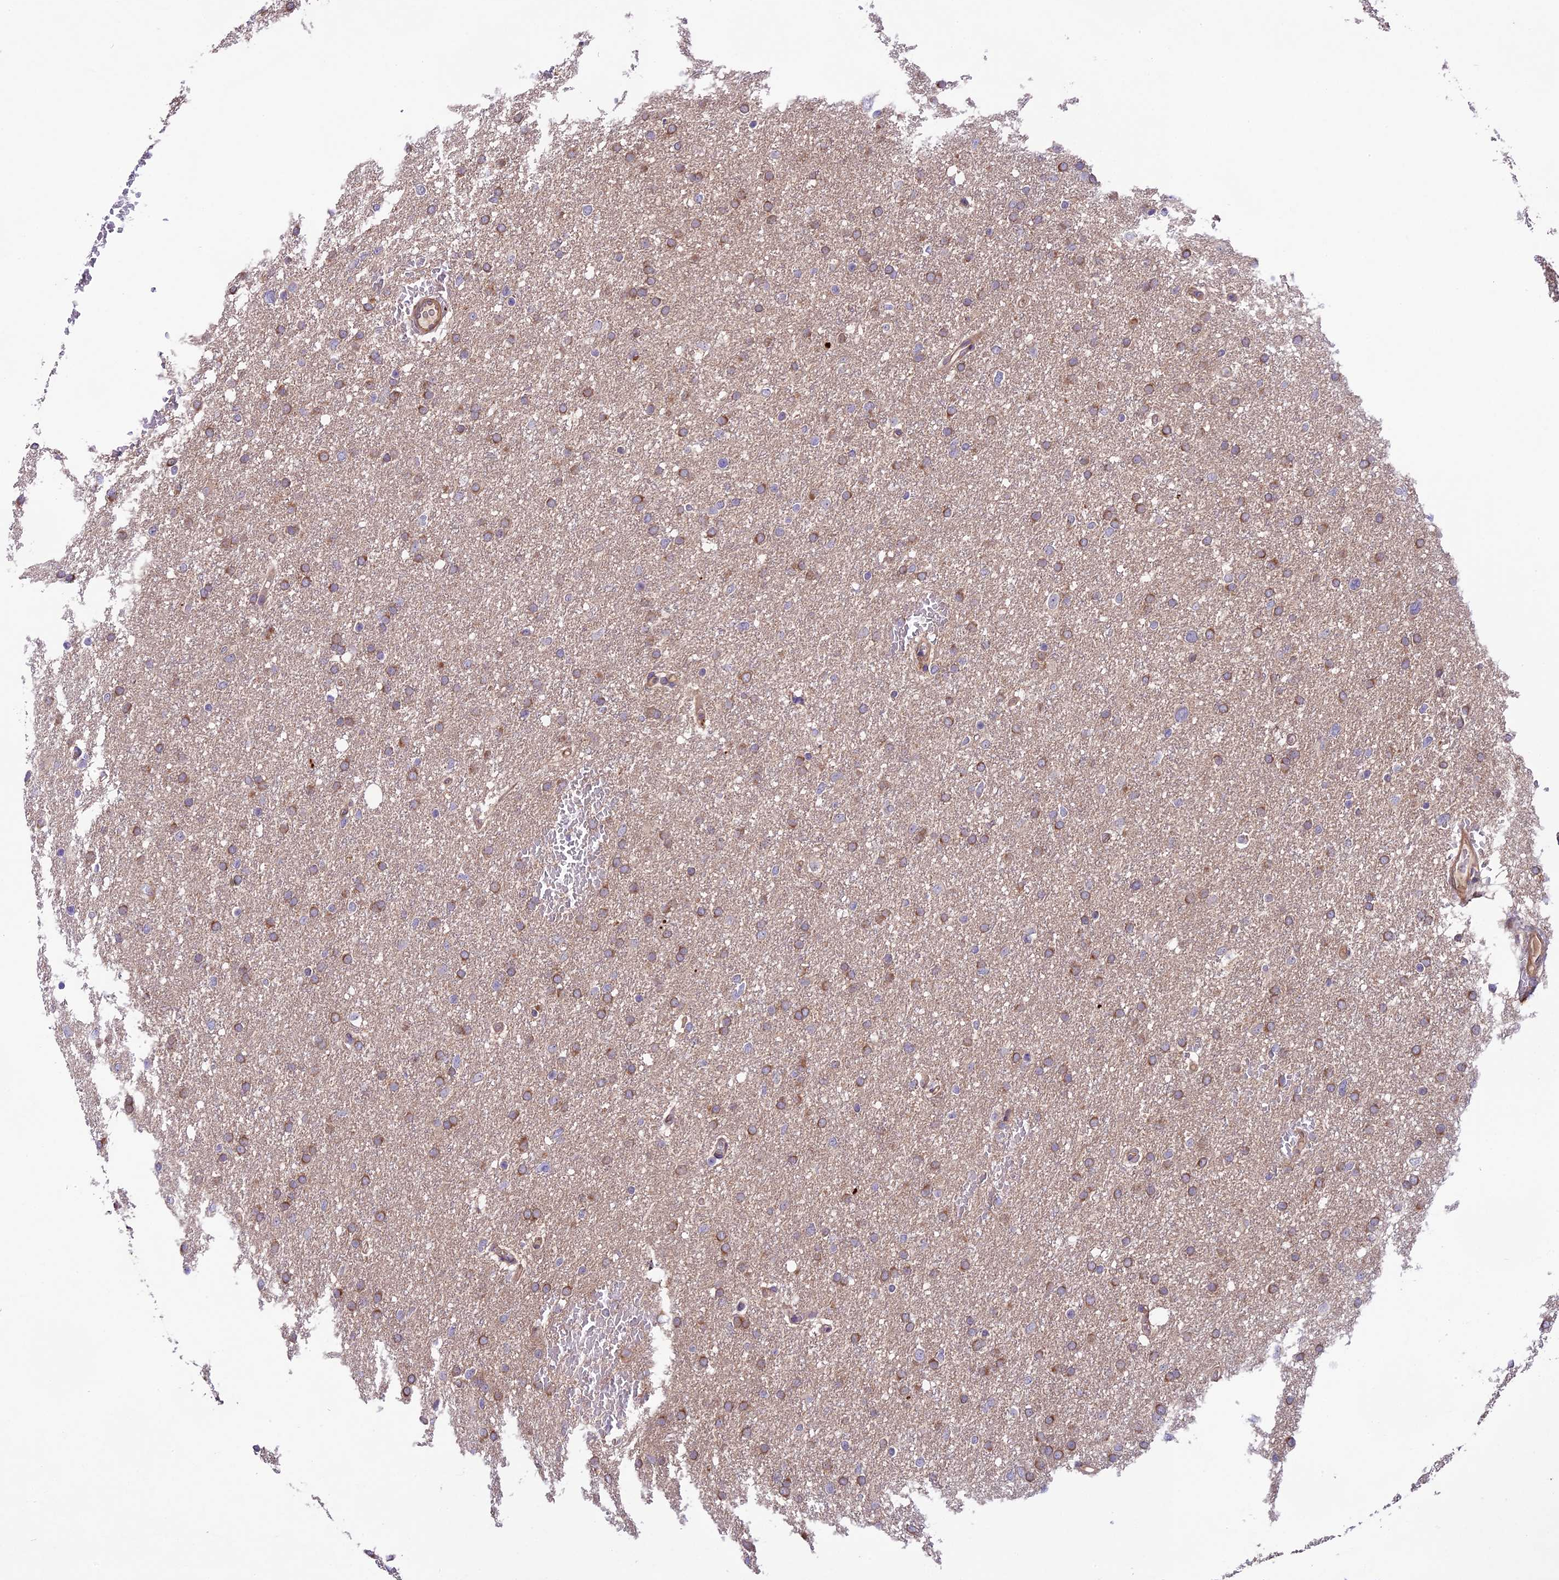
{"staining": {"intensity": "moderate", "quantity": ">75%", "location": "cytoplasmic/membranous"}, "tissue": "glioma", "cell_type": "Tumor cells", "image_type": "cancer", "snomed": [{"axis": "morphology", "description": "Glioma, malignant, High grade"}, {"axis": "topography", "description": "Cerebral cortex"}], "caption": "Protein expression analysis of glioma exhibits moderate cytoplasmic/membranous expression in about >75% of tumor cells. The protein of interest is stained brown, and the nuclei are stained in blue (DAB (3,3'-diaminobenzidine) IHC with brightfield microscopy, high magnification).", "gene": "COG8", "patient": {"sex": "female", "age": 36}}